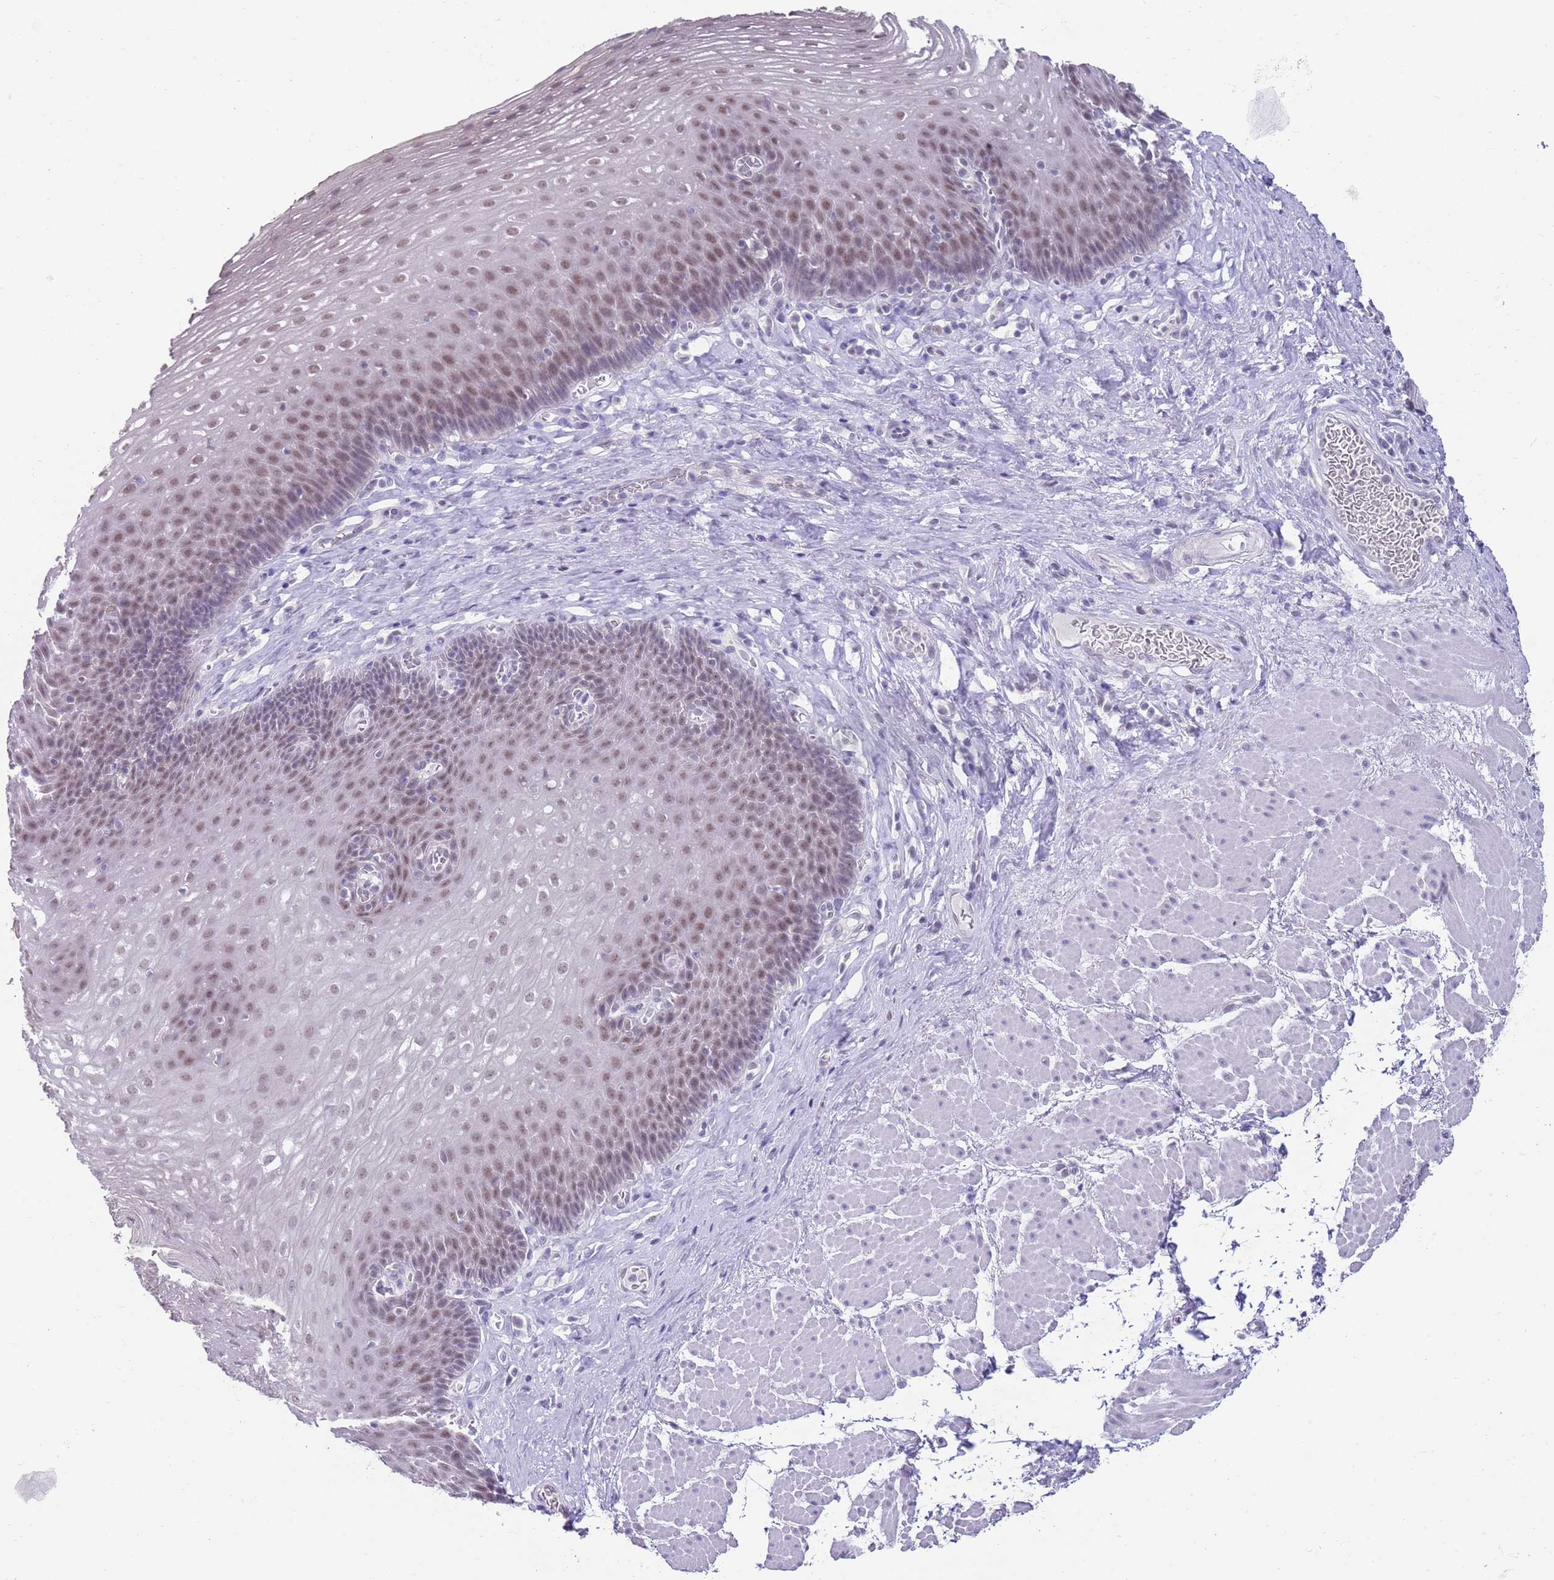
{"staining": {"intensity": "weak", "quantity": ">75%", "location": "nuclear"}, "tissue": "esophagus", "cell_type": "Squamous epithelial cells", "image_type": "normal", "snomed": [{"axis": "morphology", "description": "Normal tissue, NOS"}, {"axis": "topography", "description": "Esophagus"}], "caption": "Immunohistochemical staining of normal human esophagus displays weak nuclear protein positivity in approximately >75% of squamous epithelial cells. Ihc stains the protein in brown and the nuclei are stained blue.", "gene": "SEPHS2", "patient": {"sex": "female", "age": 66}}